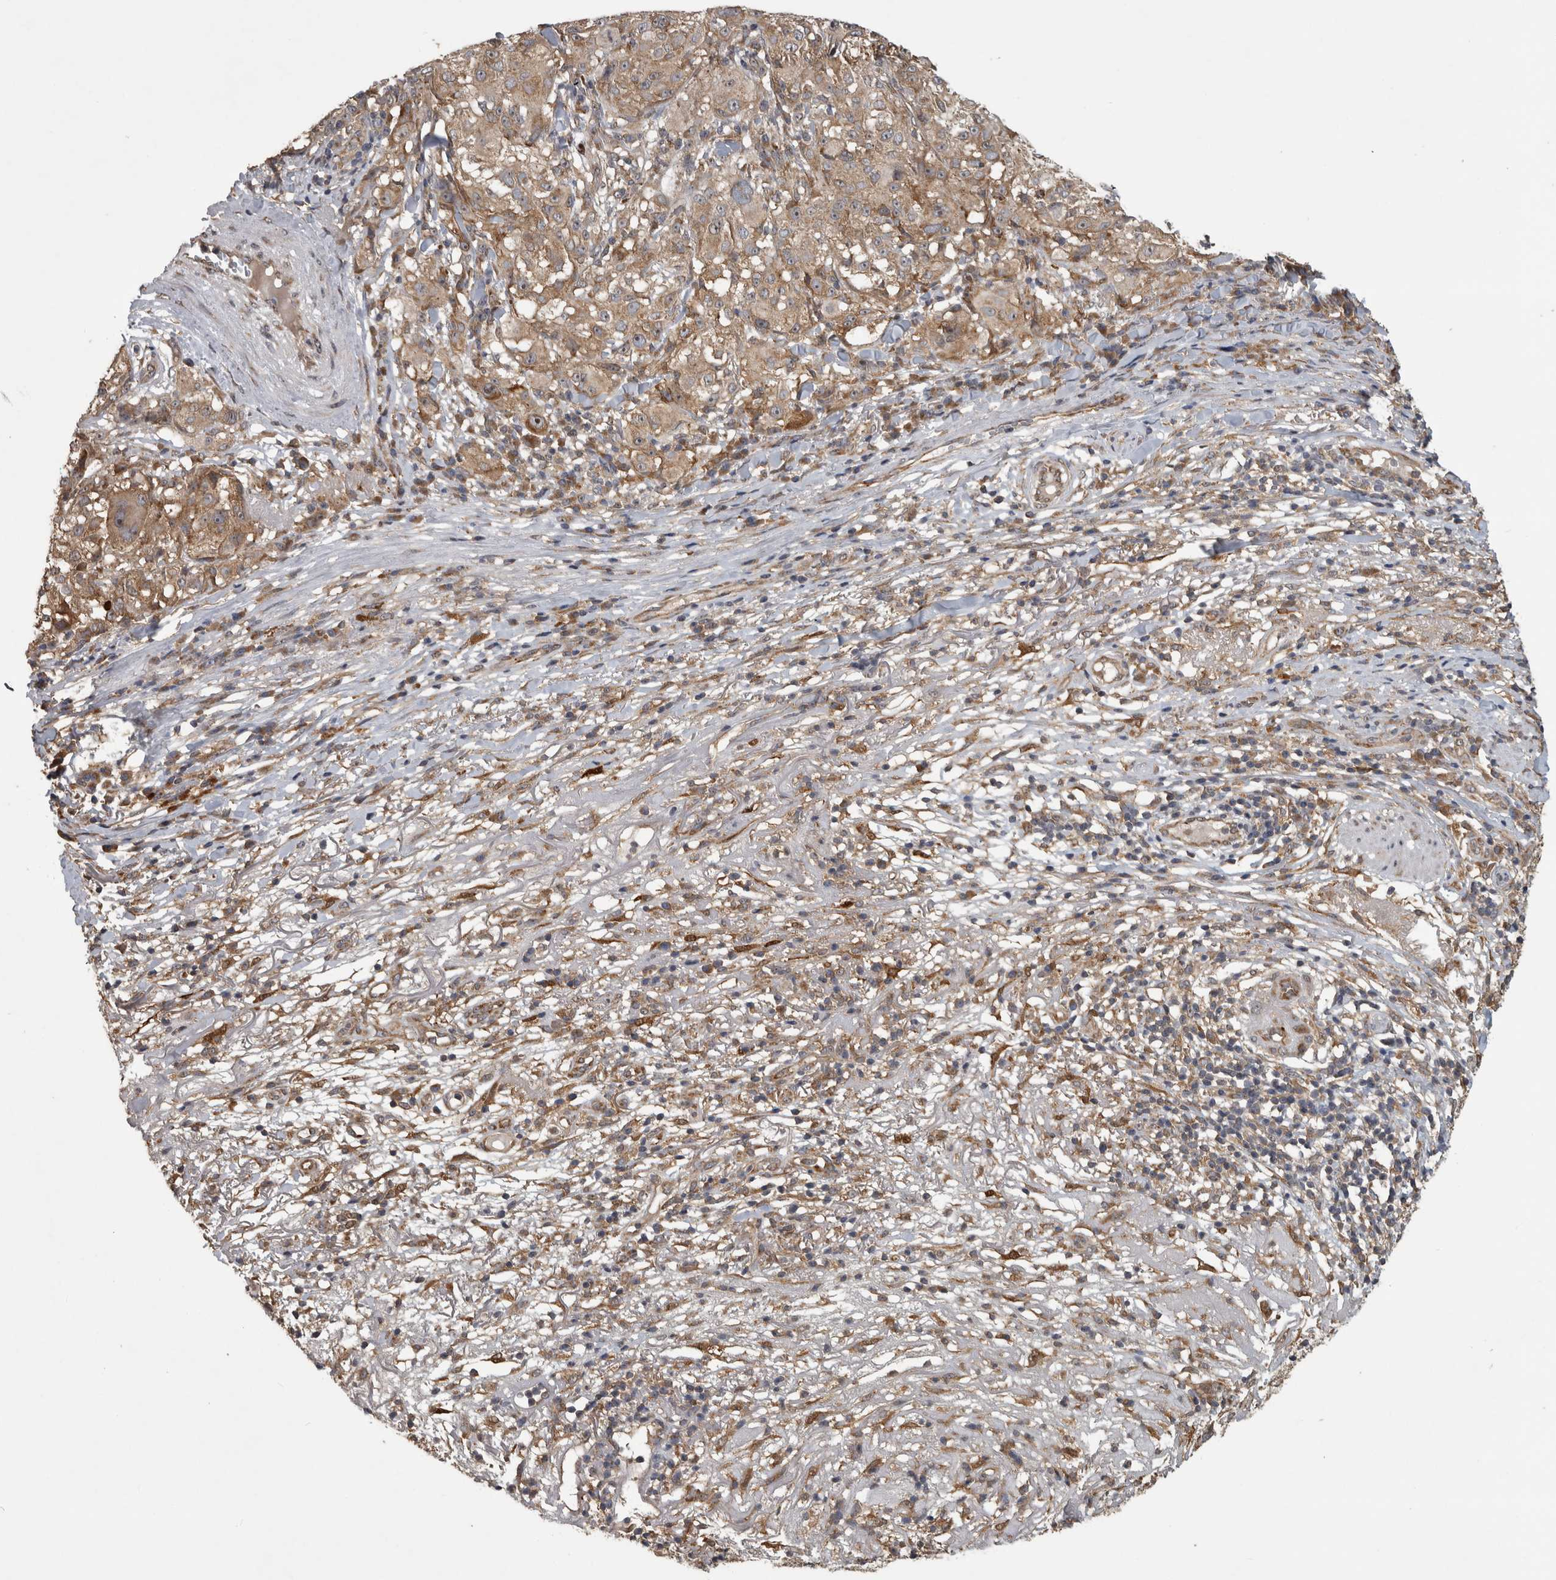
{"staining": {"intensity": "moderate", "quantity": ">75%", "location": "cytoplasmic/membranous"}, "tissue": "melanoma", "cell_type": "Tumor cells", "image_type": "cancer", "snomed": [{"axis": "morphology", "description": "Necrosis, NOS"}, {"axis": "morphology", "description": "Malignant melanoma, NOS"}, {"axis": "topography", "description": "Skin"}], "caption": "Melanoma stained for a protein (brown) exhibits moderate cytoplasmic/membranous positive positivity in approximately >75% of tumor cells.", "gene": "ATXN2", "patient": {"sex": "female", "age": 87}}